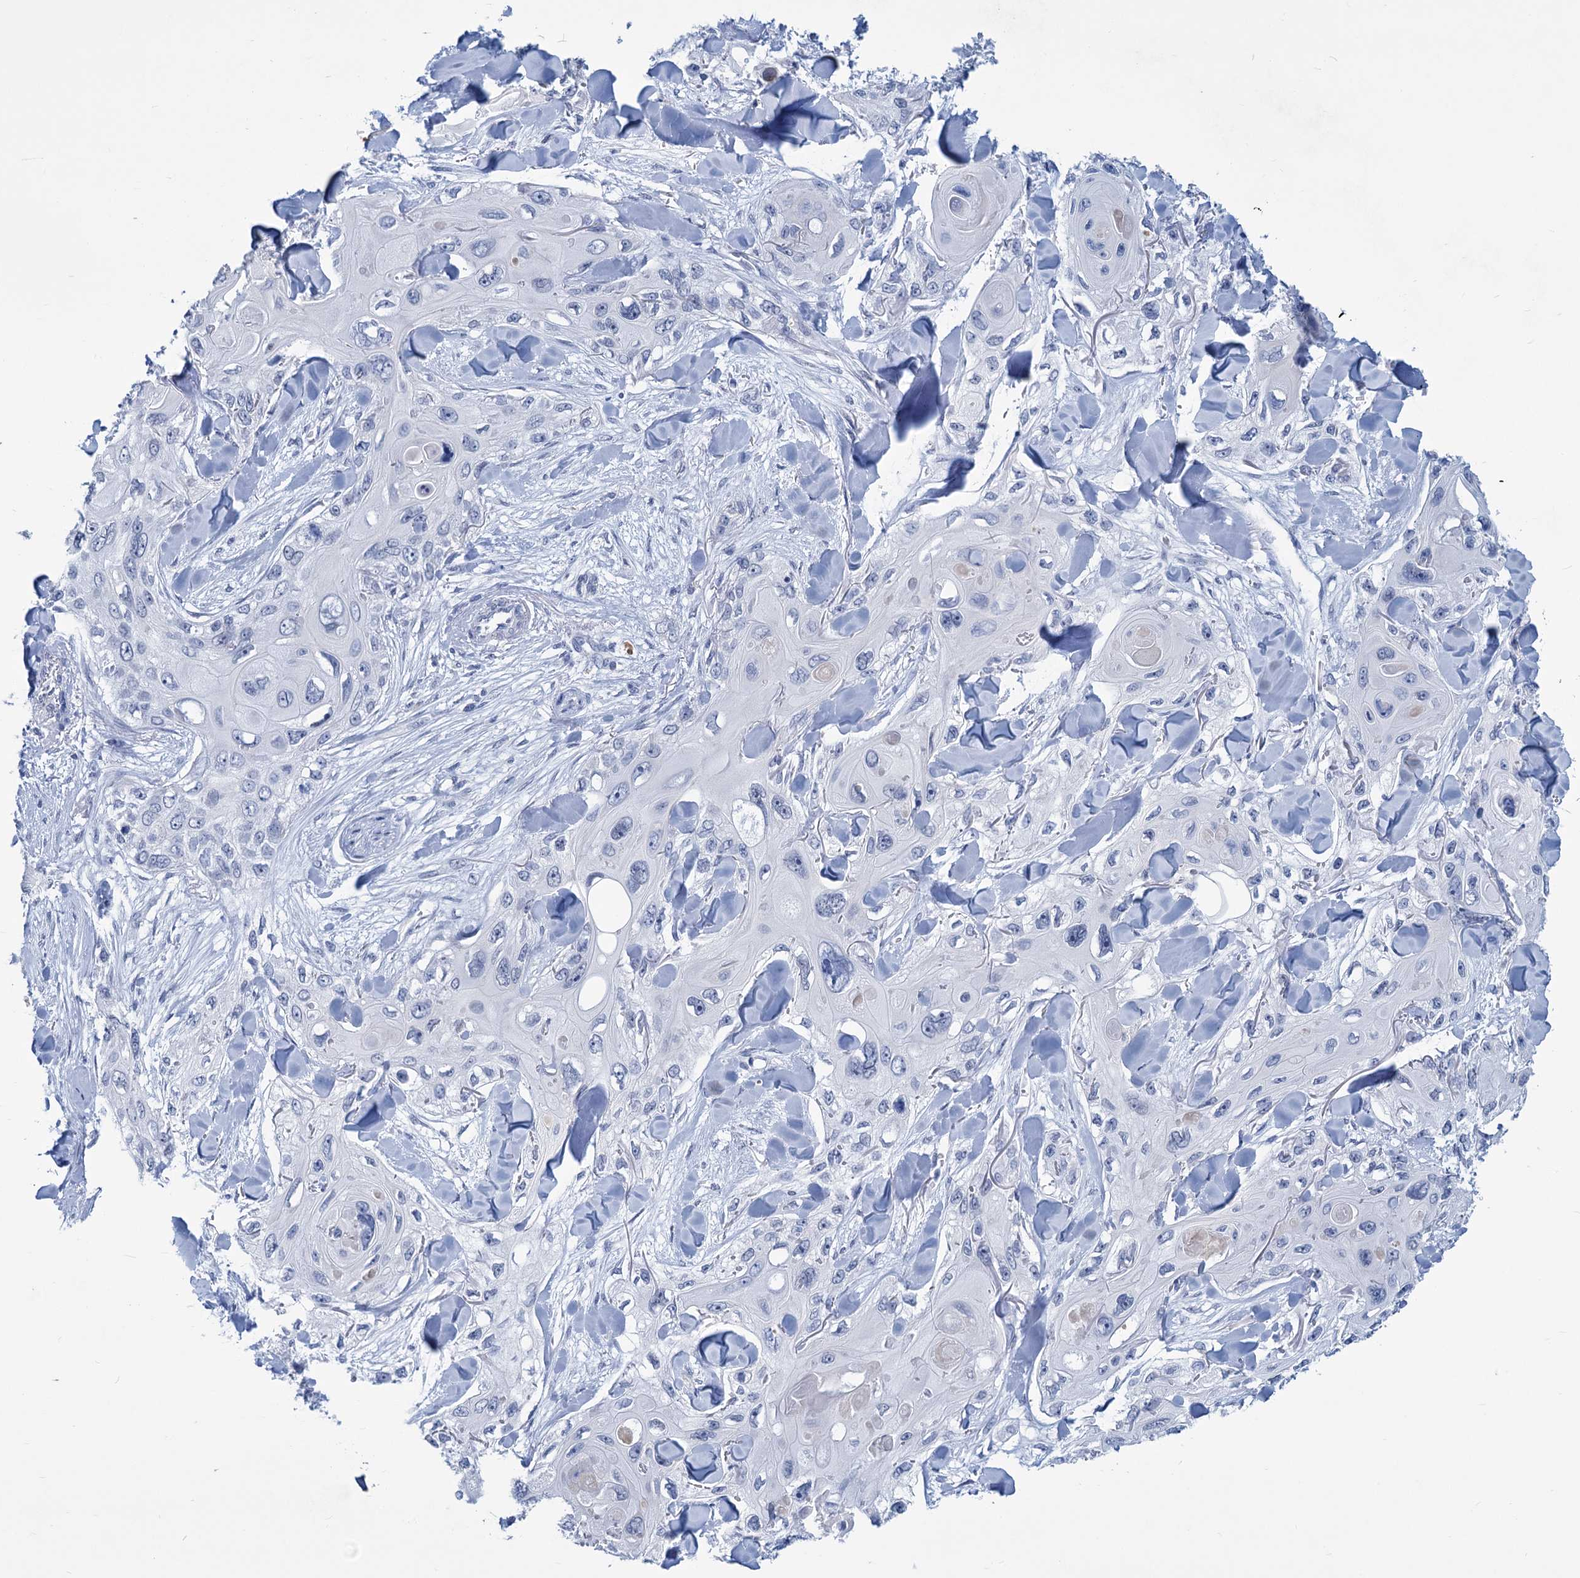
{"staining": {"intensity": "negative", "quantity": "none", "location": "none"}, "tissue": "skin cancer", "cell_type": "Tumor cells", "image_type": "cancer", "snomed": [{"axis": "morphology", "description": "Normal tissue, NOS"}, {"axis": "morphology", "description": "Squamous cell carcinoma, NOS"}, {"axis": "topography", "description": "Skin"}], "caption": "Tumor cells are negative for brown protein staining in skin squamous cell carcinoma.", "gene": "NEU3", "patient": {"sex": "male", "age": 72}}